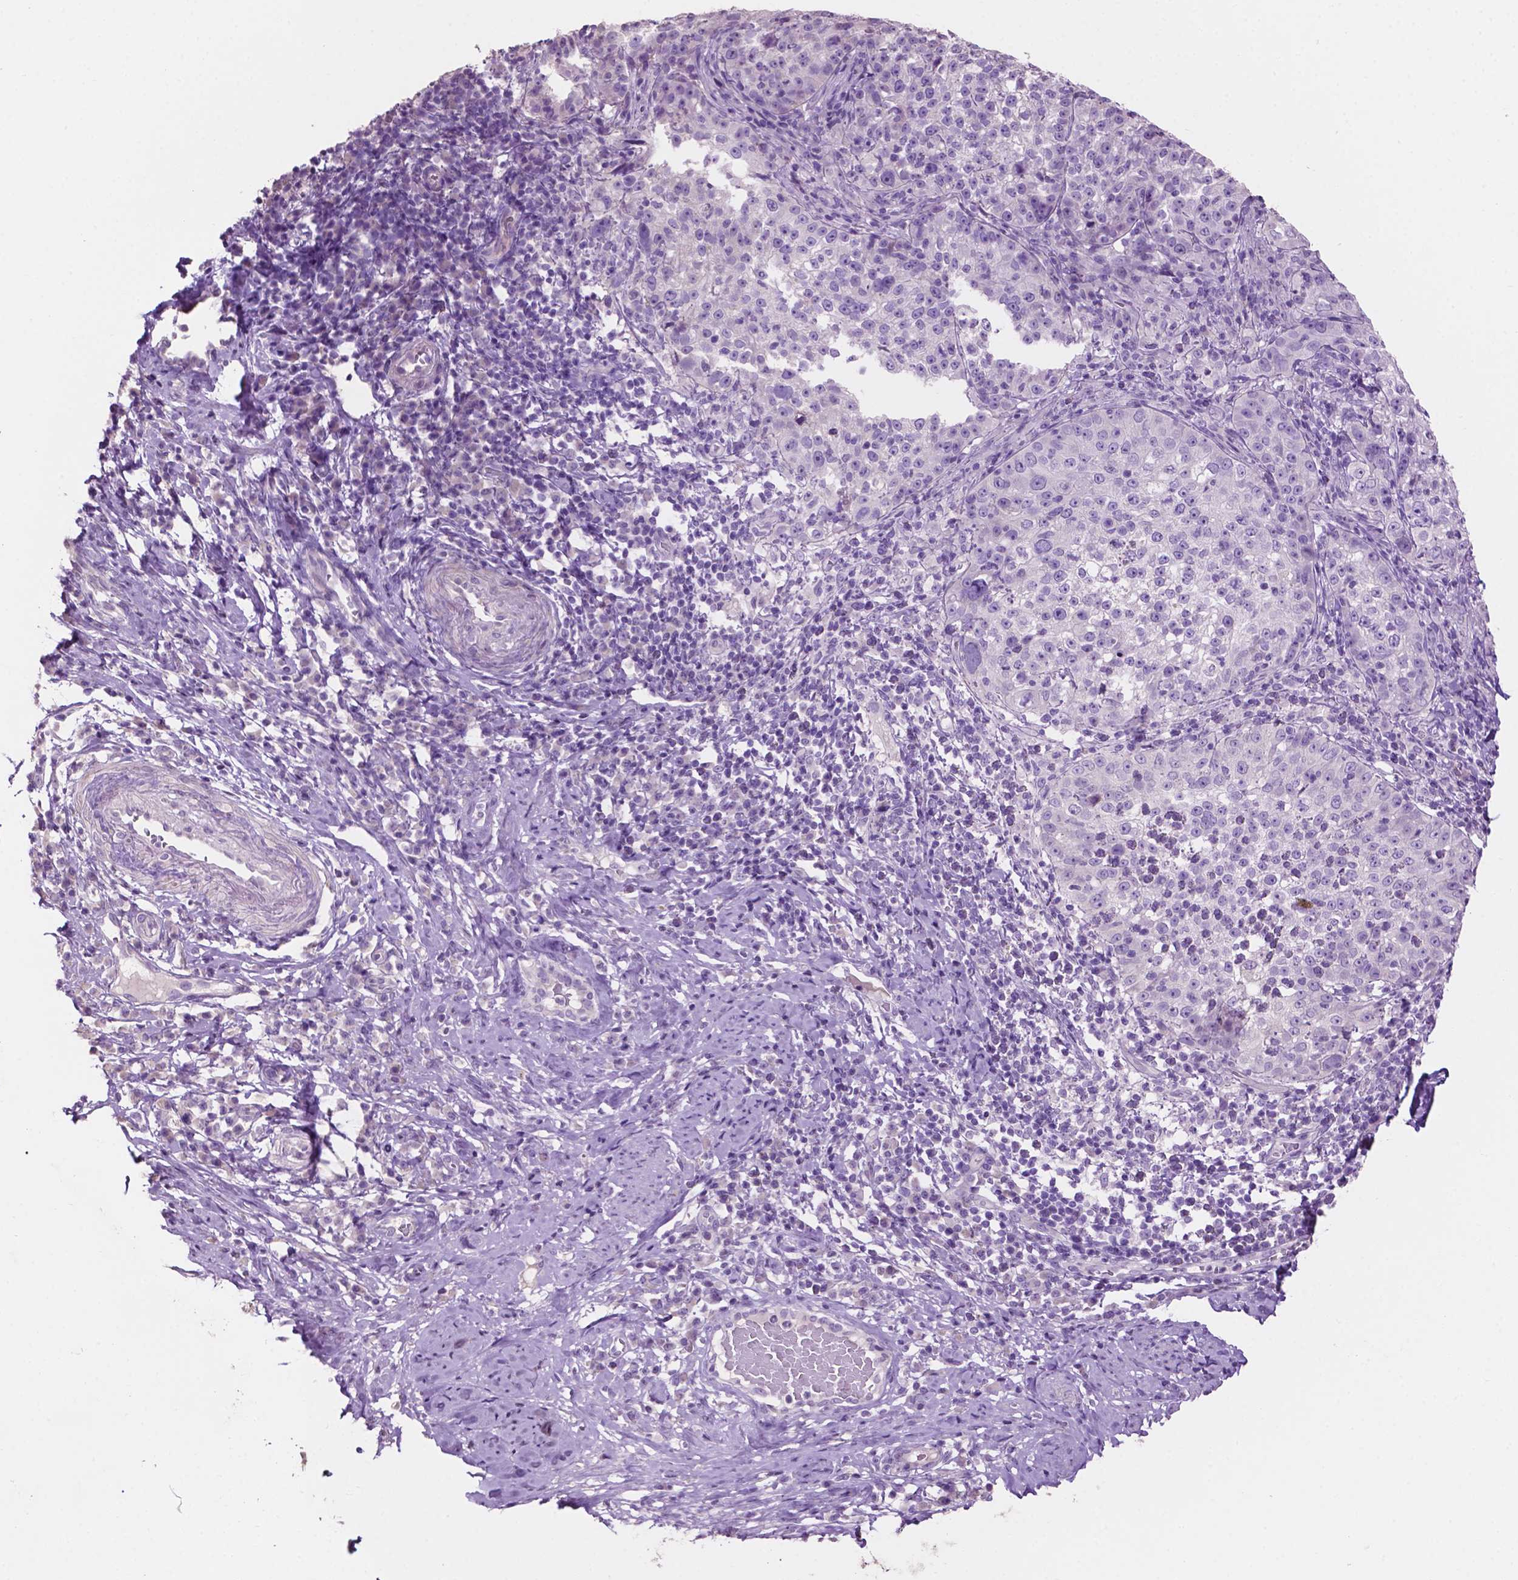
{"staining": {"intensity": "negative", "quantity": "none", "location": "none"}, "tissue": "cervical cancer", "cell_type": "Tumor cells", "image_type": "cancer", "snomed": [{"axis": "morphology", "description": "Squamous cell carcinoma, NOS"}, {"axis": "topography", "description": "Cervix"}], "caption": "Histopathology image shows no significant protein positivity in tumor cells of cervical squamous cell carcinoma.", "gene": "CLDN17", "patient": {"sex": "female", "age": 75}}